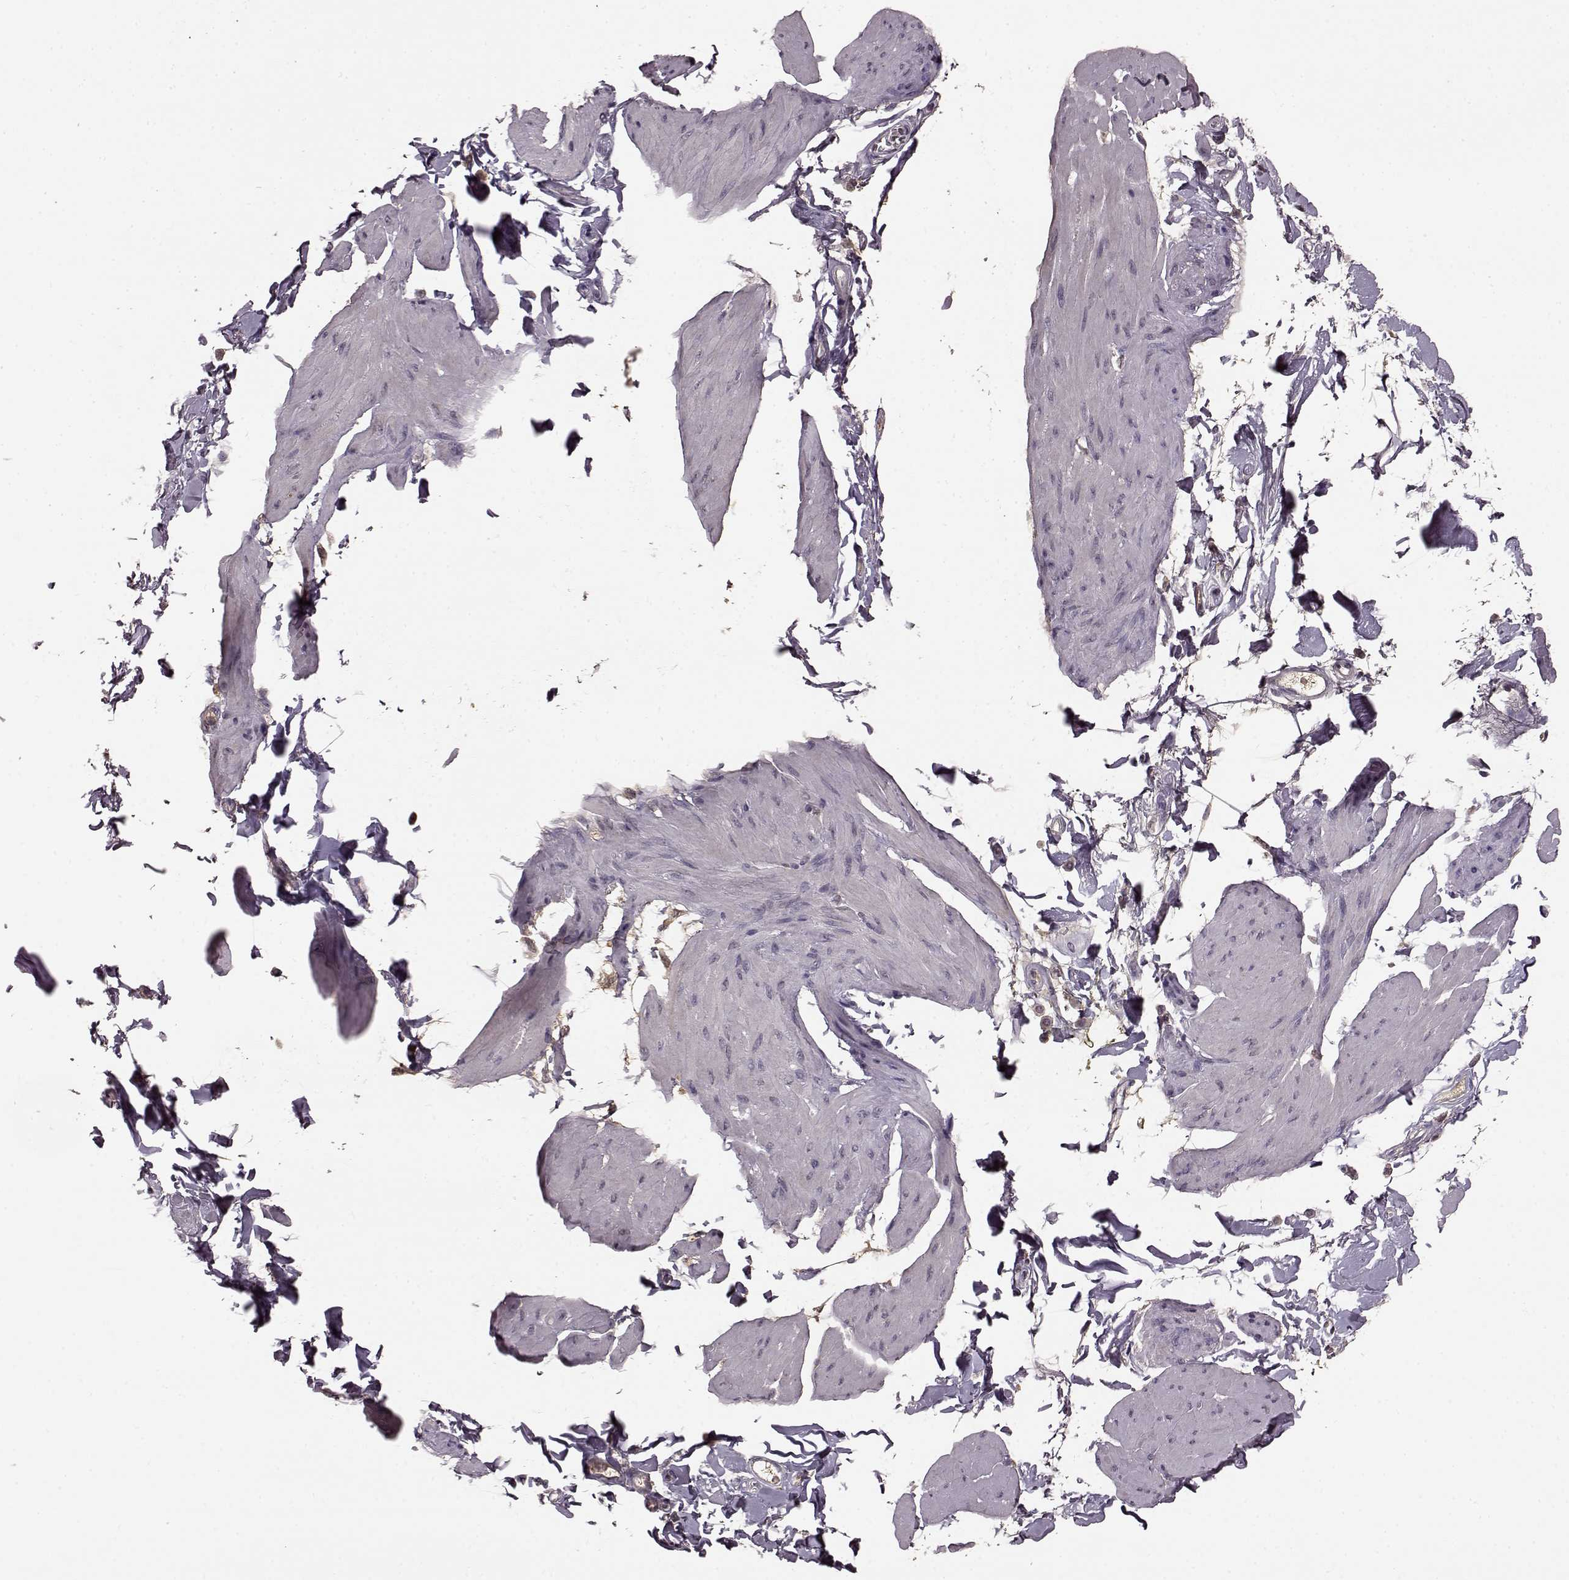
{"staining": {"intensity": "negative", "quantity": "none", "location": "none"}, "tissue": "smooth muscle", "cell_type": "Smooth muscle cells", "image_type": "normal", "snomed": [{"axis": "morphology", "description": "Normal tissue, NOS"}, {"axis": "topography", "description": "Adipose tissue"}, {"axis": "topography", "description": "Smooth muscle"}, {"axis": "topography", "description": "Peripheral nerve tissue"}], "caption": "Immunohistochemistry histopathology image of normal smooth muscle: smooth muscle stained with DAB (3,3'-diaminobenzidine) shows no significant protein positivity in smooth muscle cells.", "gene": "NRL", "patient": {"sex": "male", "age": 83}}